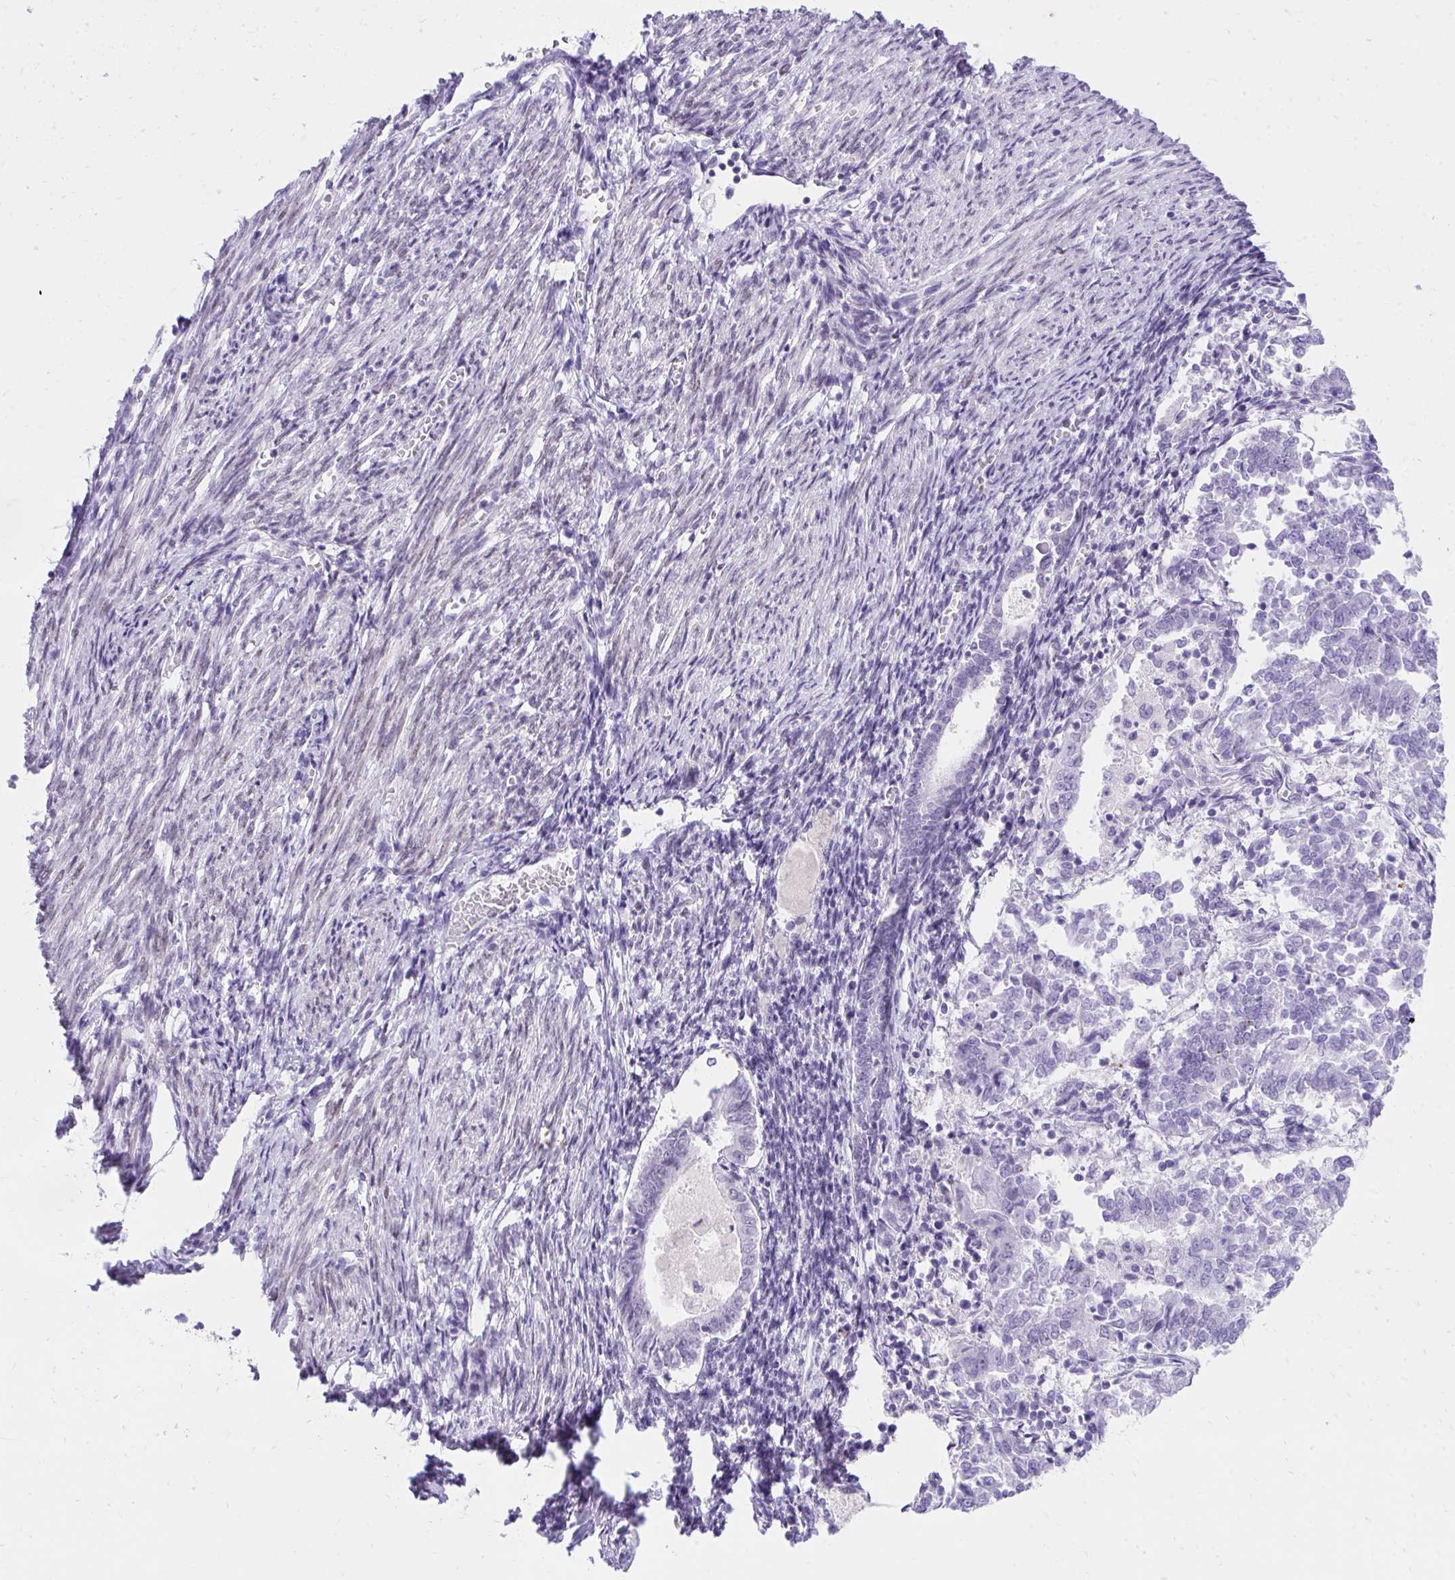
{"staining": {"intensity": "negative", "quantity": "none", "location": "none"}, "tissue": "endometrial cancer", "cell_type": "Tumor cells", "image_type": "cancer", "snomed": [{"axis": "morphology", "description": "Adenocarcinoma, NOS"}, {"axis": "topography", "description": "Endometrium"}], "caption": "Protein analysis of endometrial cancer (adenocarcinoma) displays no significant staining in tumor cells. Nuclei are stained in blue.", "gene": "KLK1", "patient": {"sex": "female", "age": 65}}